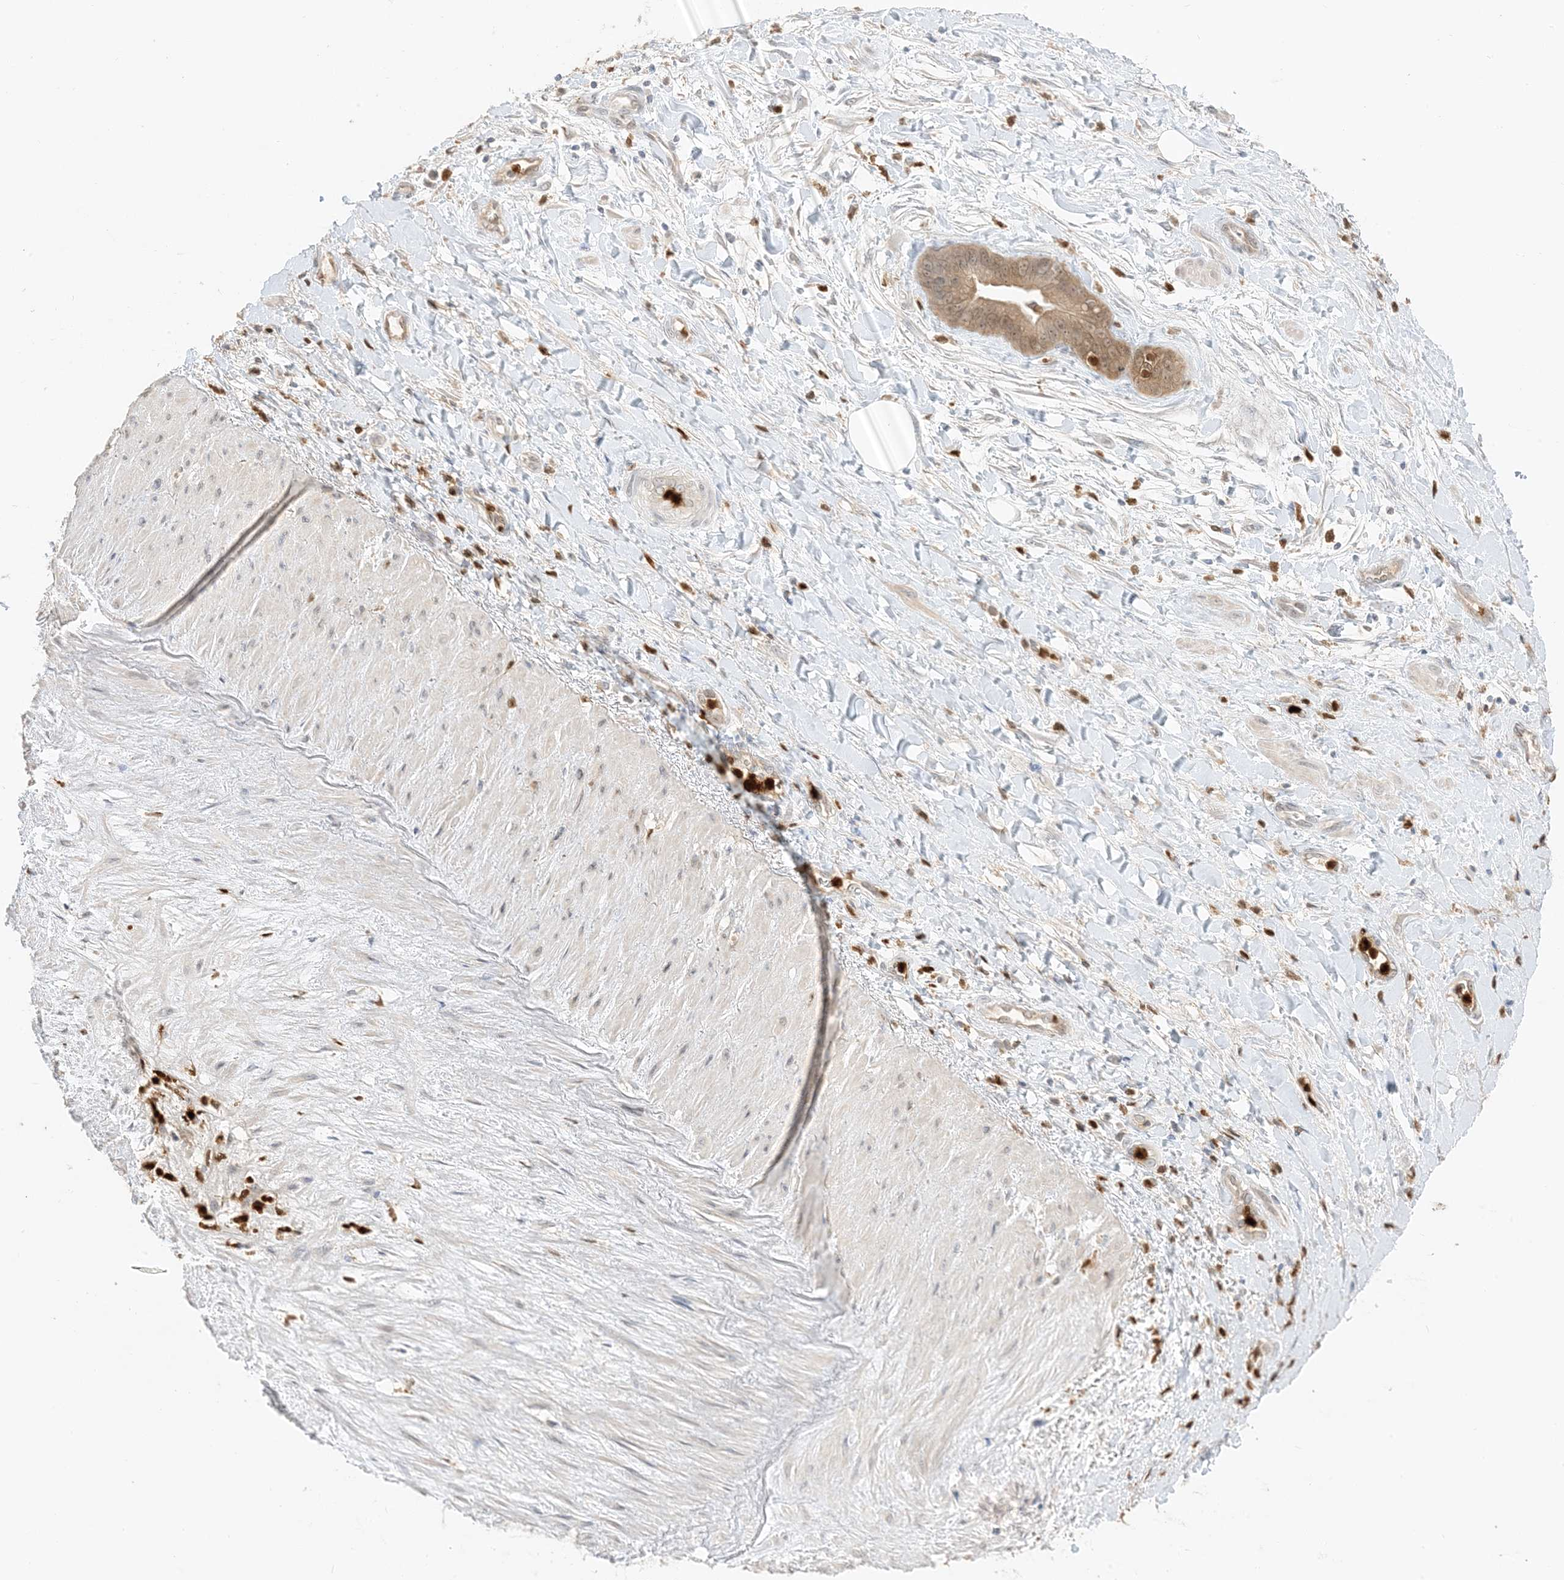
{"staining": {"intensity": "negative", "quantity": "none", "location": "none"}, "tissue": "soft tissue", "cell_type": "Fibroblasts", "image_type": "normal", "snomed": [{"axis": "morphology", "description": "Normal tissue, NOS"}, {"axis": "morphology", "description": "Adenocarcinoma, NOS"}, {"axis": "topography", "description": "Pancreas"}, {"axis": "topography", "description": "Peripheral nerve tissue"}], "caption": "There is no significant expression in fibroblasts of soft tissue. (DAB (3,3'-diaminobenzidine) IHC visualized using brightfield microscopy, high magnification).", "gene": "GCA", "patient": {"sex": "male", "age": 59}}